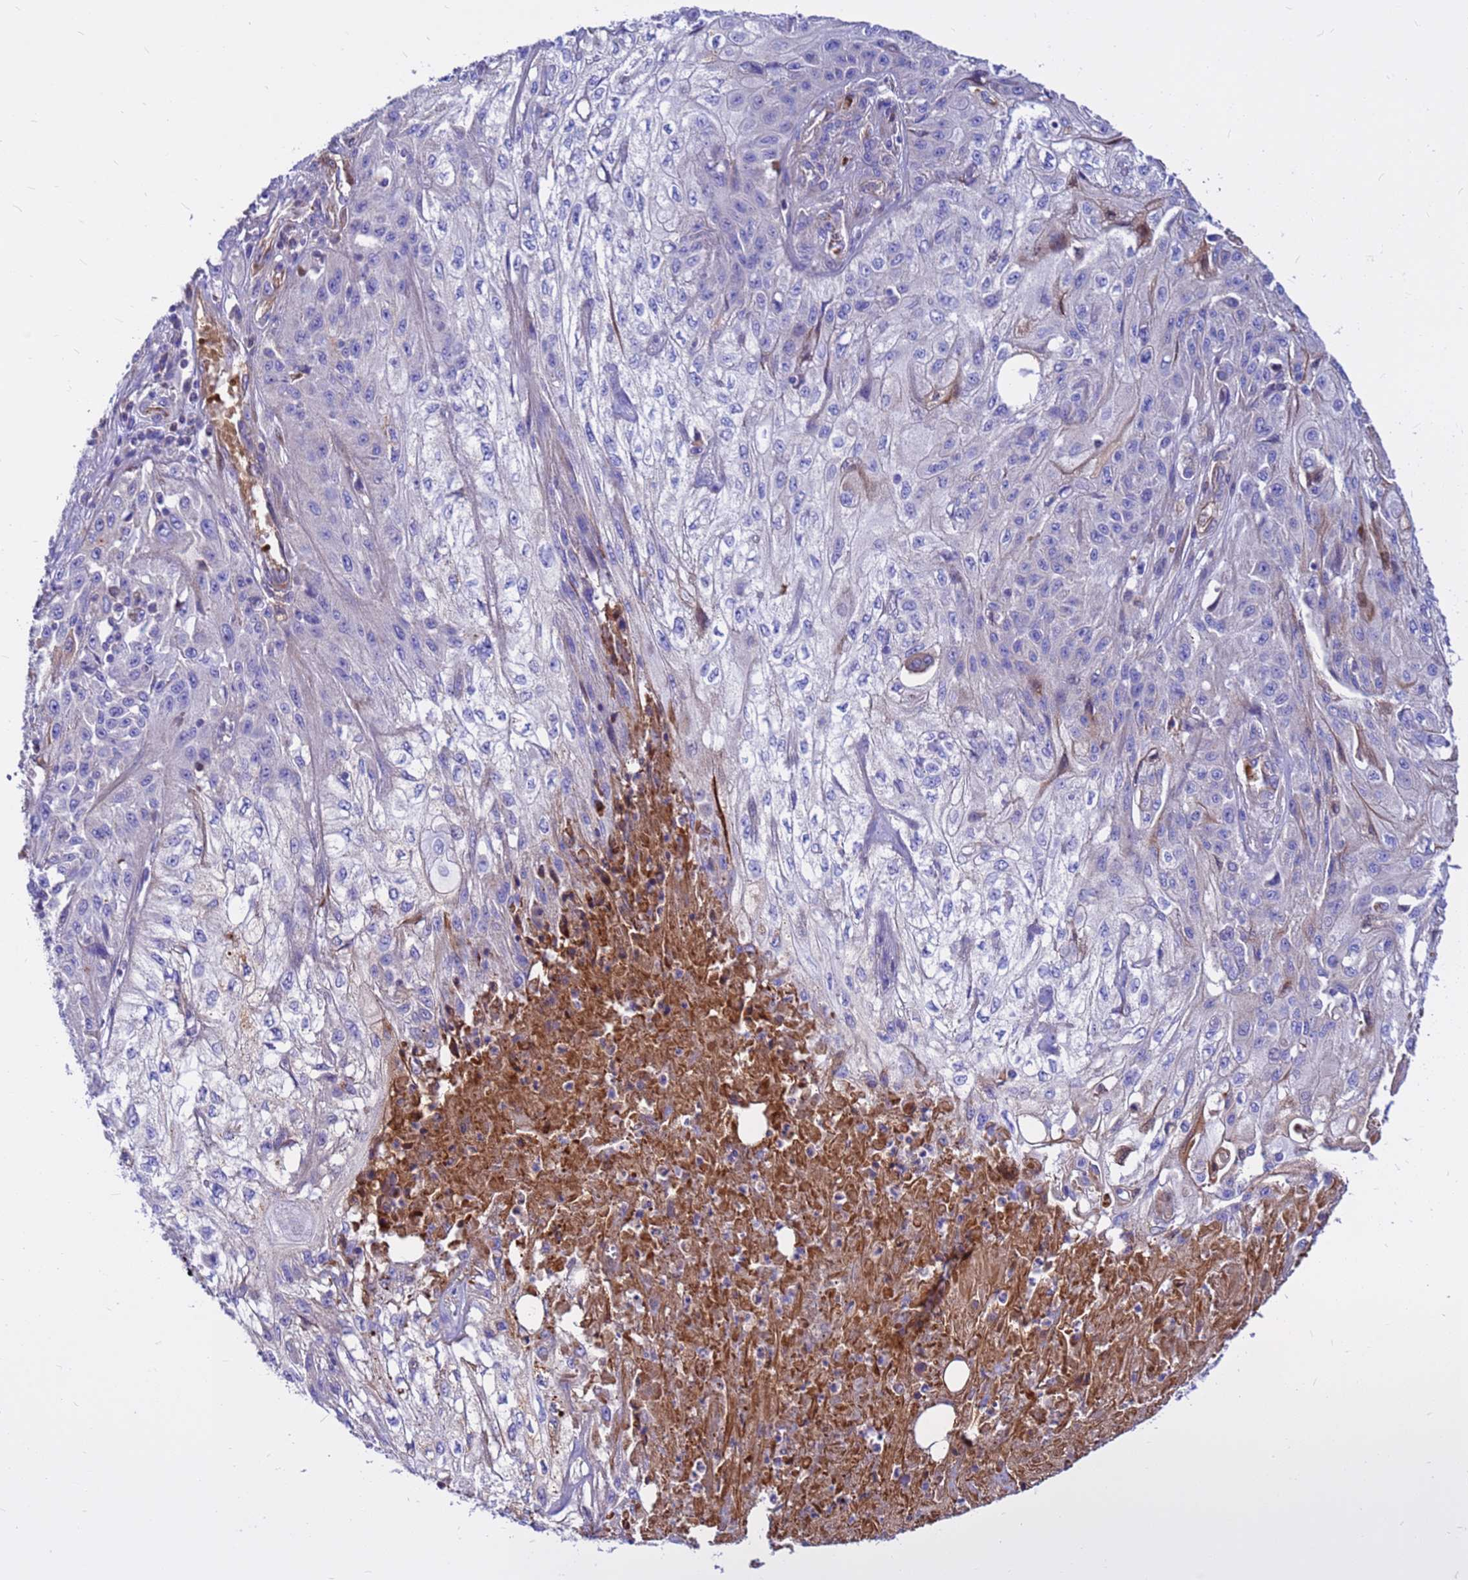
{"staining": {"intensity": "negative", "quantity": "none", "location": "none"}, "tissue": "skin cancer", "cell_type": "Tumor cells", "image_type": "cancer", "snomed": [{"axis": "morphology", "description": "Squamous cell carcinoma, NOS"}, {"axis": "morphology", "description": "Squamous cell carcinoma, metastatic, NOS"}, {"axis": "topography", "description": "Skin"}, {"axis": "topography", "description": "Lymph node"}], "caption": "Tumor cells show no significant protein staining in squamous cell carcinoma (skin).", "gene": "CRHBP", "patient": {"sex": "male", "age": 75}}